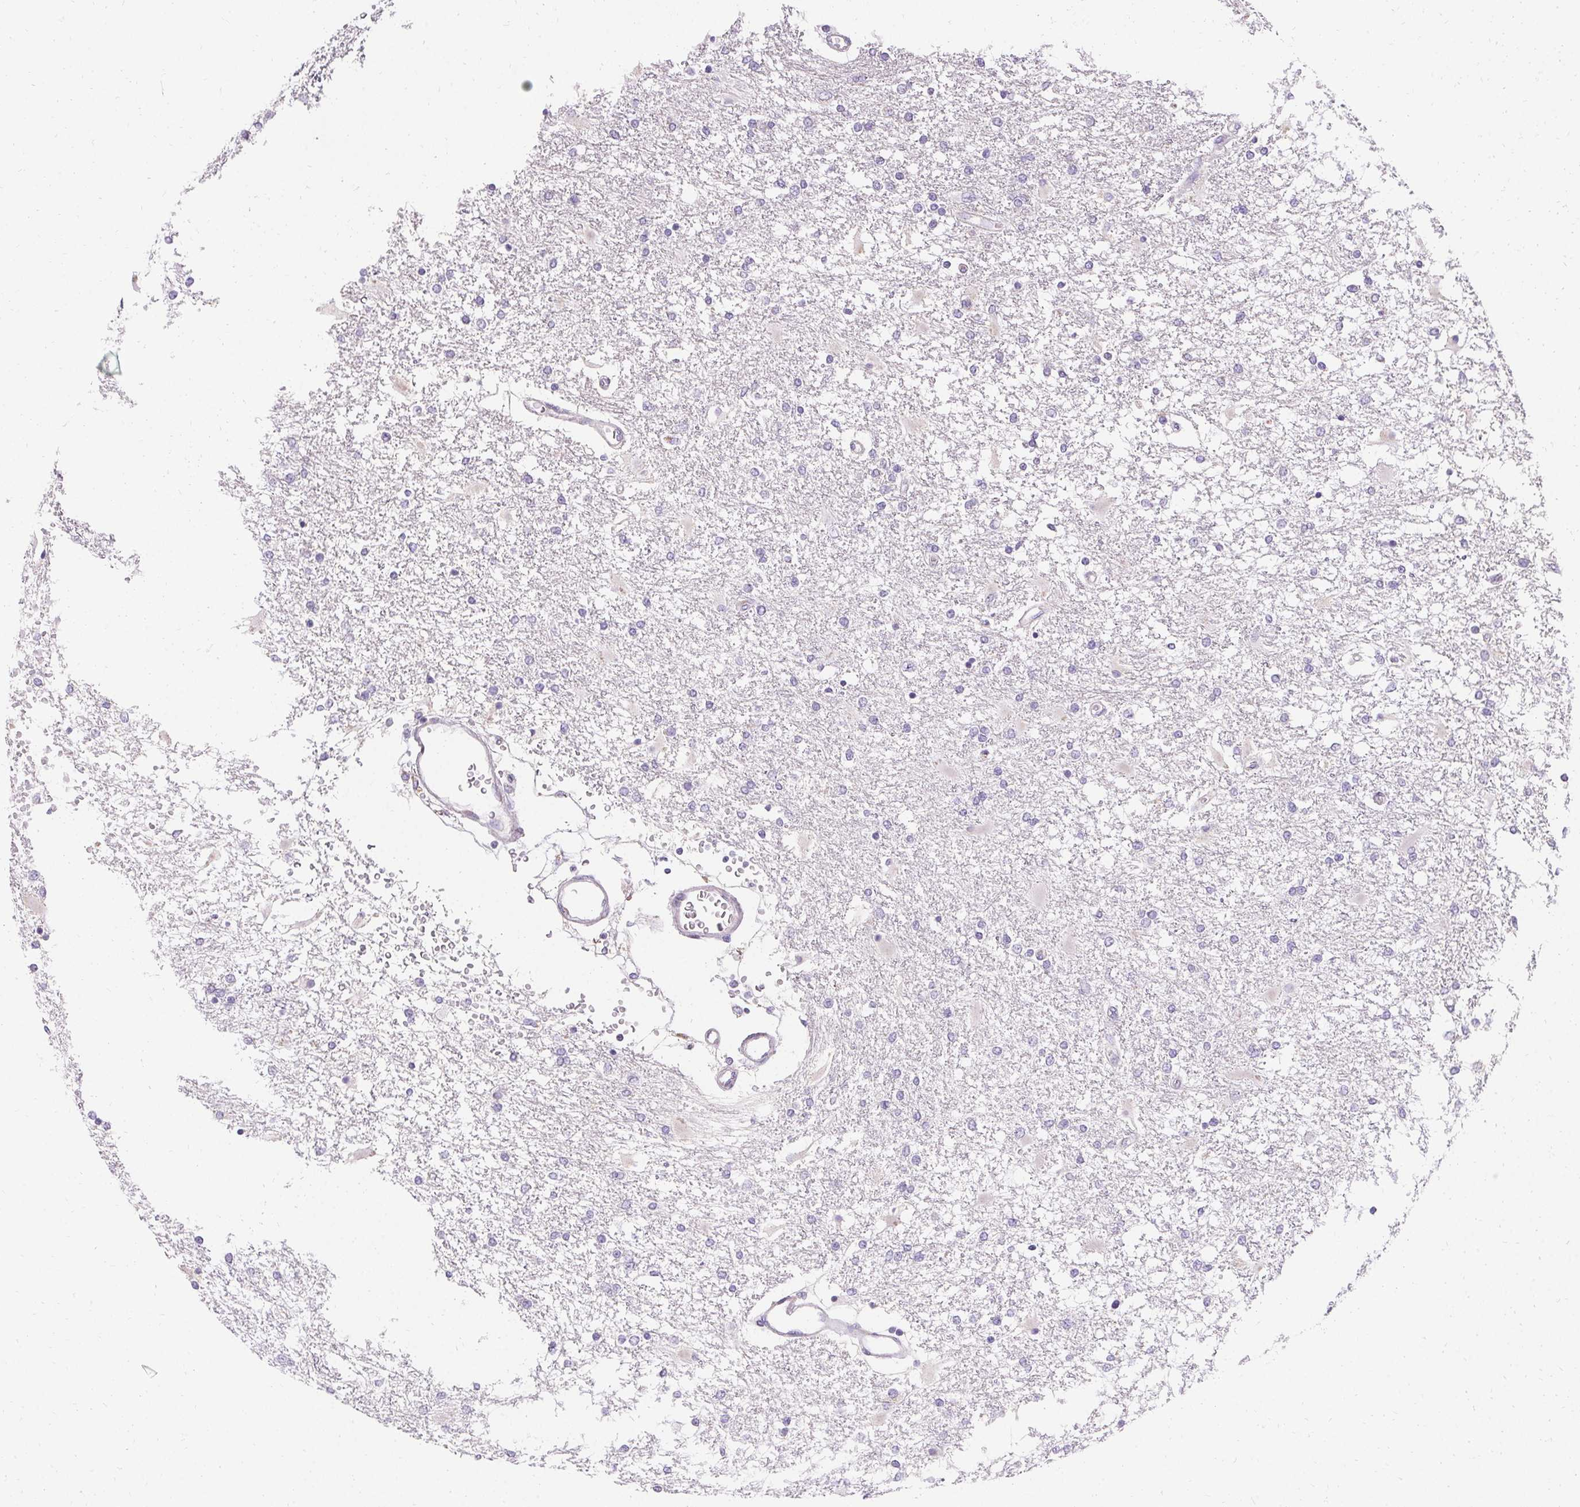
{"staining": {"intensity": "negative", "quantity": "none", "location": "none"}, "tissue": "glioma", "cell_type": "Tumor cells", "image_type": "cancer", "snomed": [{"axis": "morphology", "description": "Glioma, malignant, High grade"}, {"axis": "topography", "description": "Cerebral cortex"}], "caption": "Histopathology image shows no significant protein expression in tumor cells of high-grade glioma (malignant).", "gene": "ASGR2", "patient": {"sex": "male", "age": 79}}